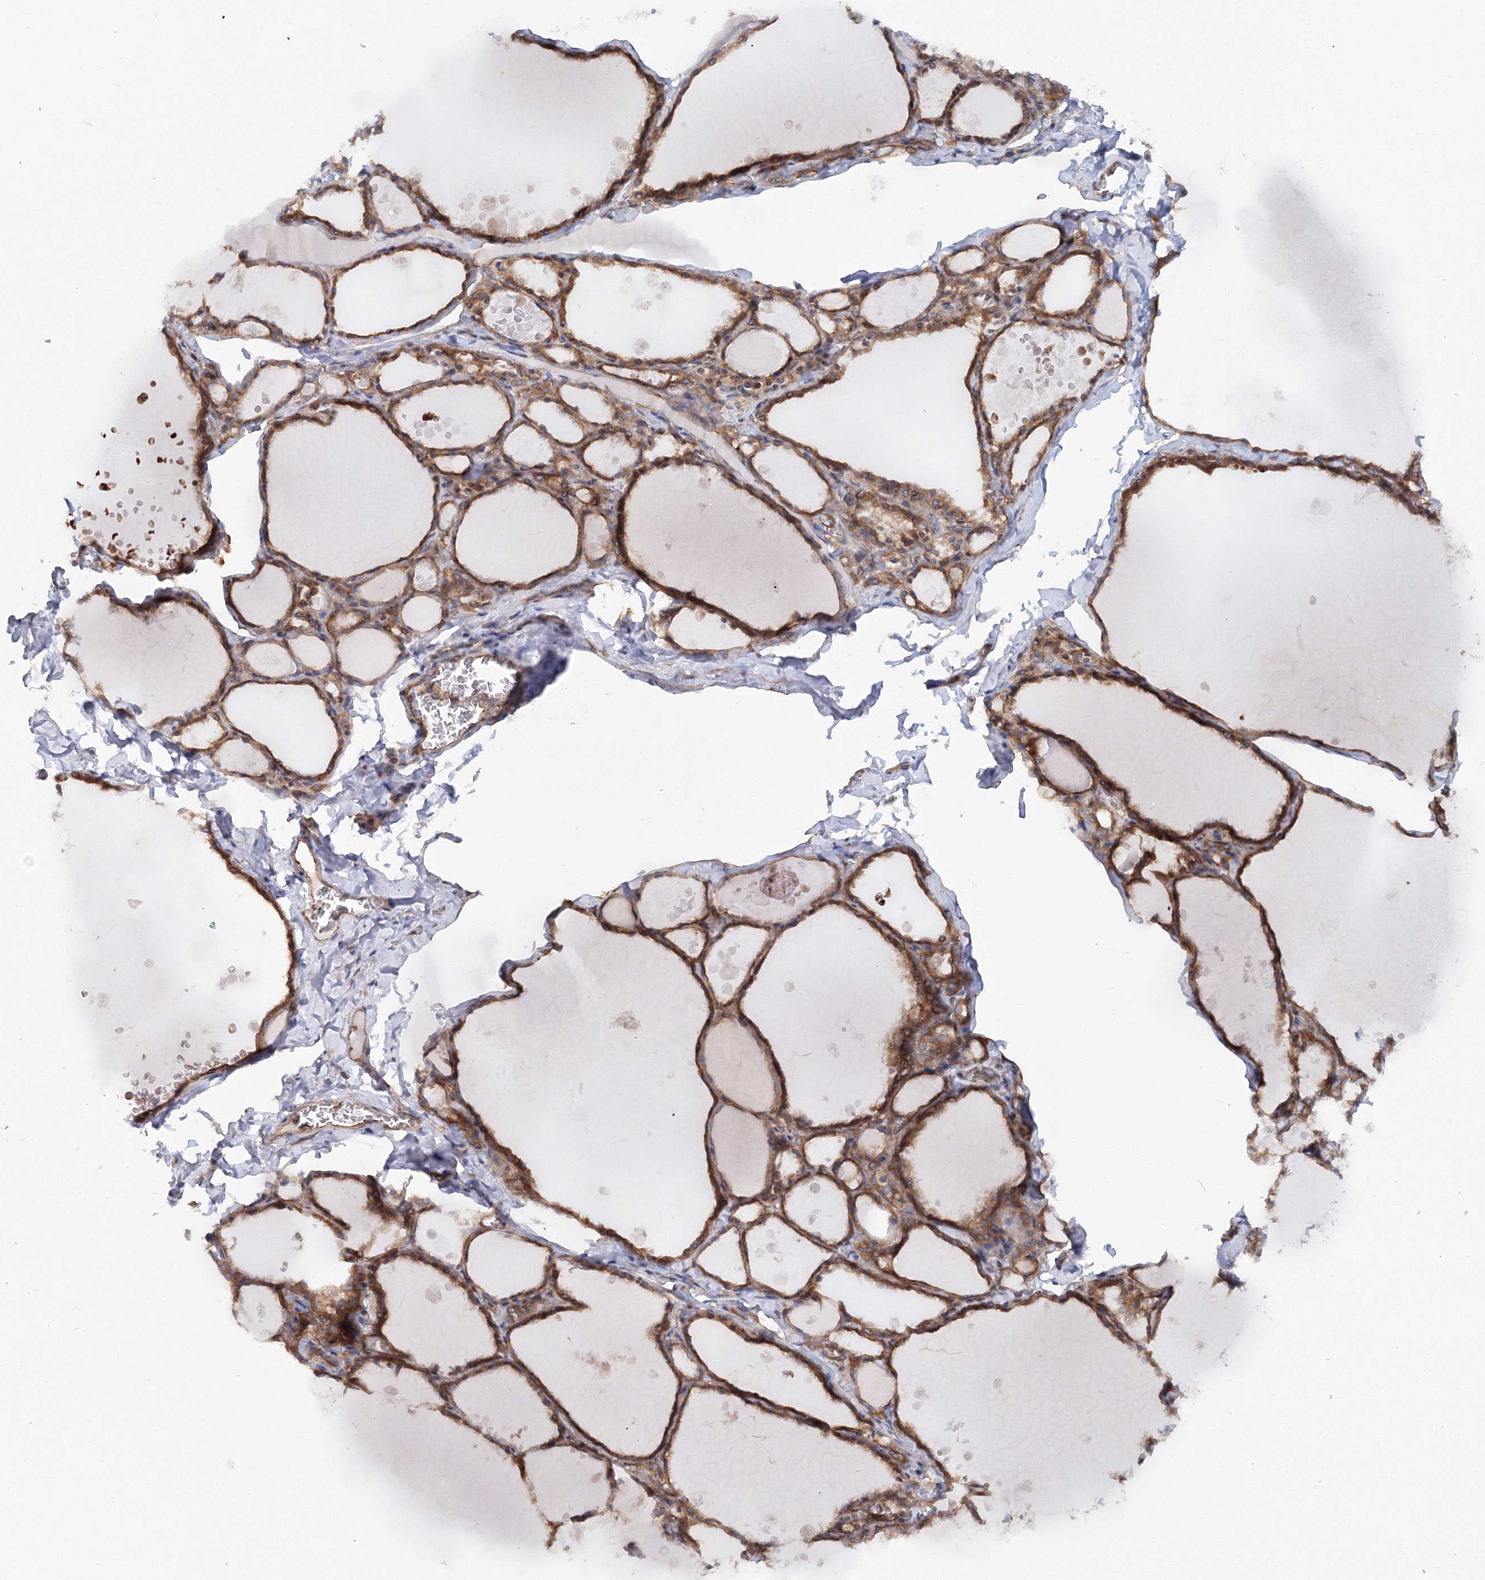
{"staining": {"intensity": "moderate", "quantity": ">75%", "location": "cytoplasmic/membranous"}, "tissue": "thyroid gland", "cell_type": "Glandular cells", "image_type": "normal", "snomed": [{"axis": "morphology", "description": "Normal tissue, NOS"}, {"axis": "topography", "description": "Thyroid gland"}], "caption": "The image exhibits staining of unremarkable thyroid gland, revealing moderate cytoplasmic/membranous protein staining (brown color) within glandular cells. Ihc stains the protein of interest in brown and the nuclei are stained blue.", "gene": "EXOC1", "patient": {"sex": "male", "age": 56}}